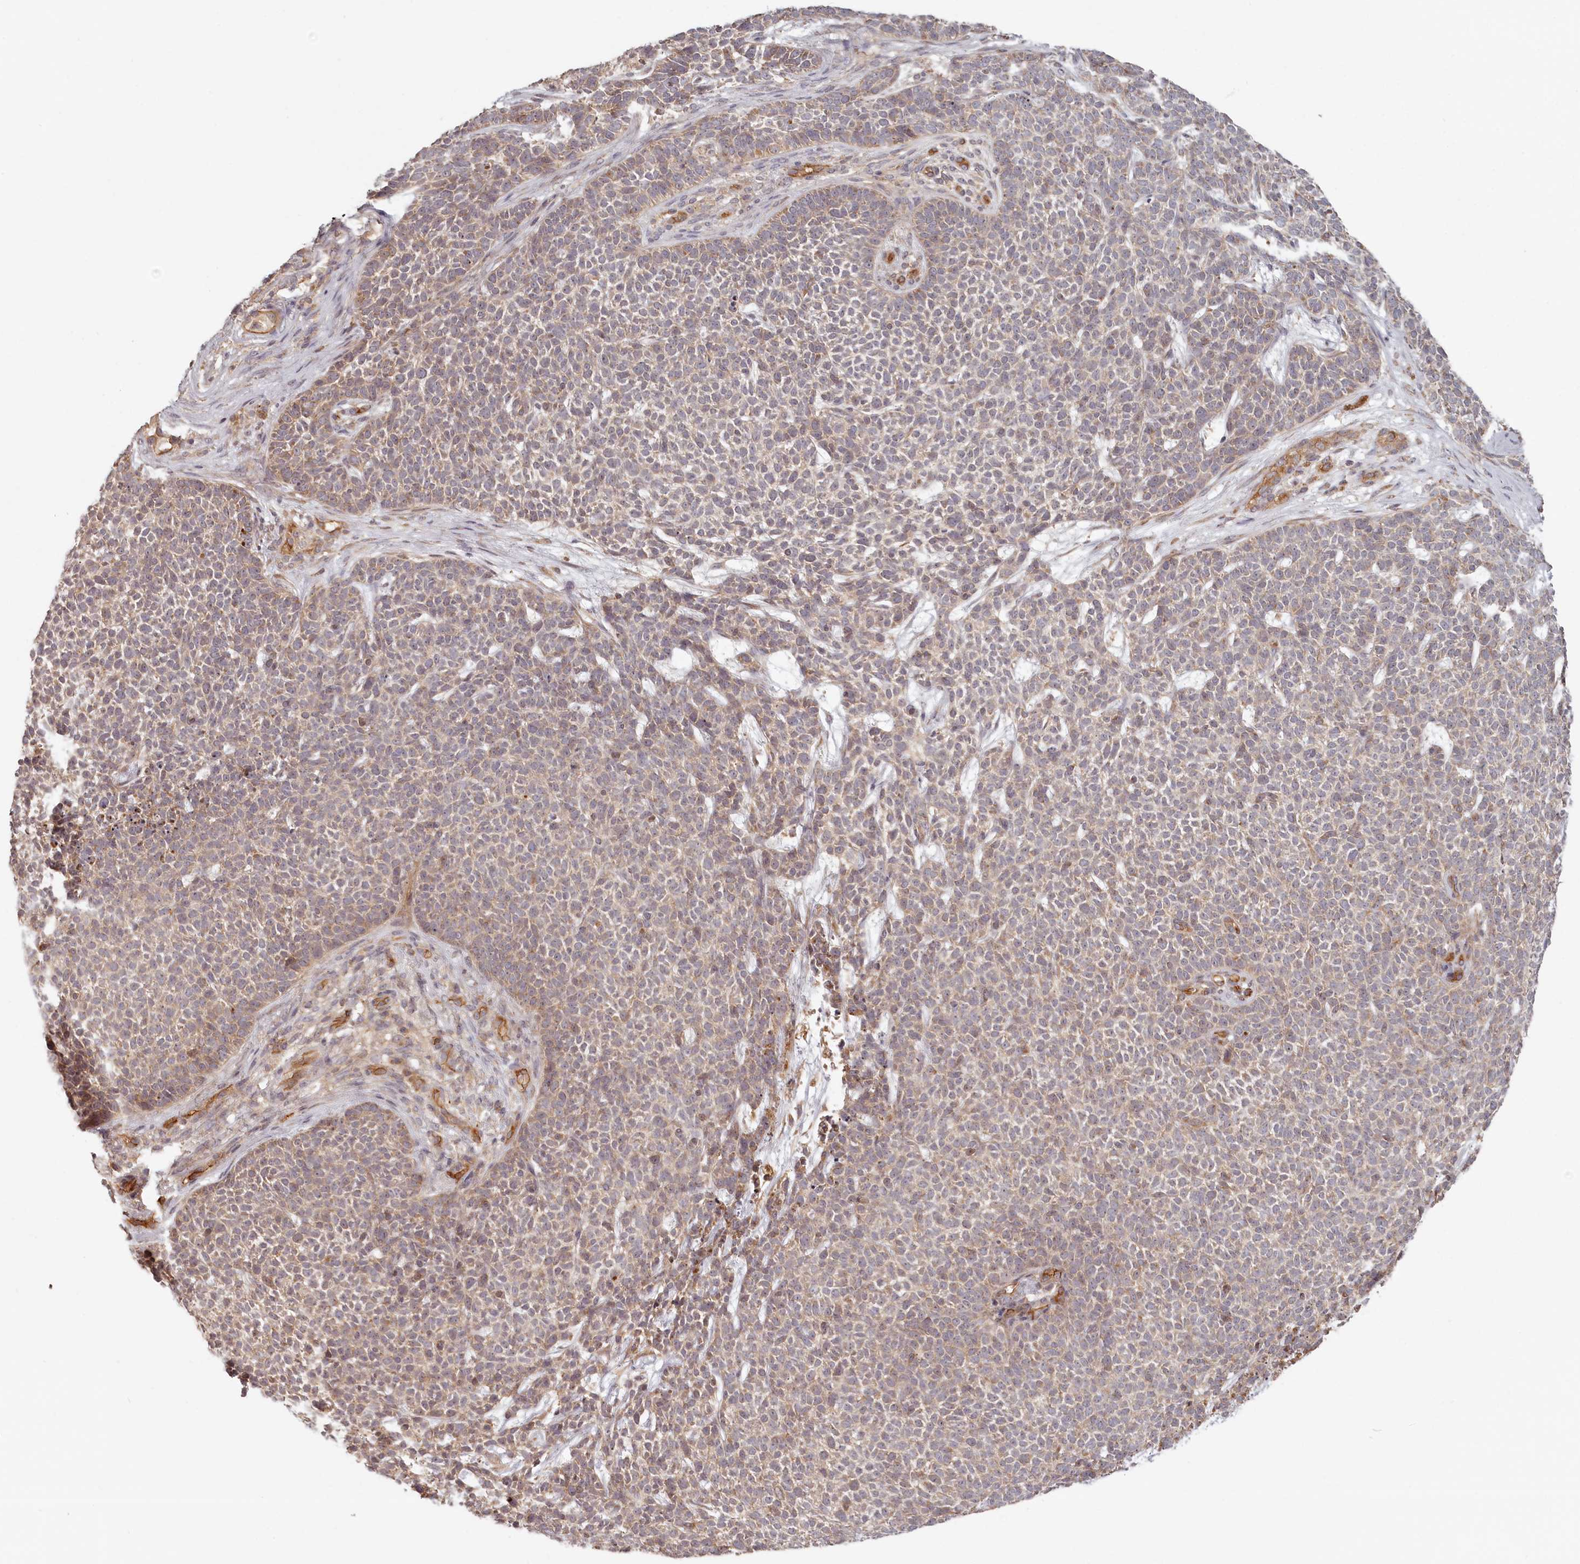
{"staining": {"intensity": "weak", "quantity": "25%-75%", "location": "cytoplasmic/membranous"}, "tissue": "skin cancer", "cell_type": "Tumor cells", "image_type": "cancer", "snomed": [{"axis": "morphology", "description": "Basal cell carcinoma"}, {"axis": "topography", "description": "Skin"}], "caption": "Protein expression analysis of basal cell carcinoma (skin) shows weak cytoplasmic/membranous positivity in approximately 25%-75% of tumor cells.", "gene": "TMIE", "patient": {"sex": "female", "age": 84}}